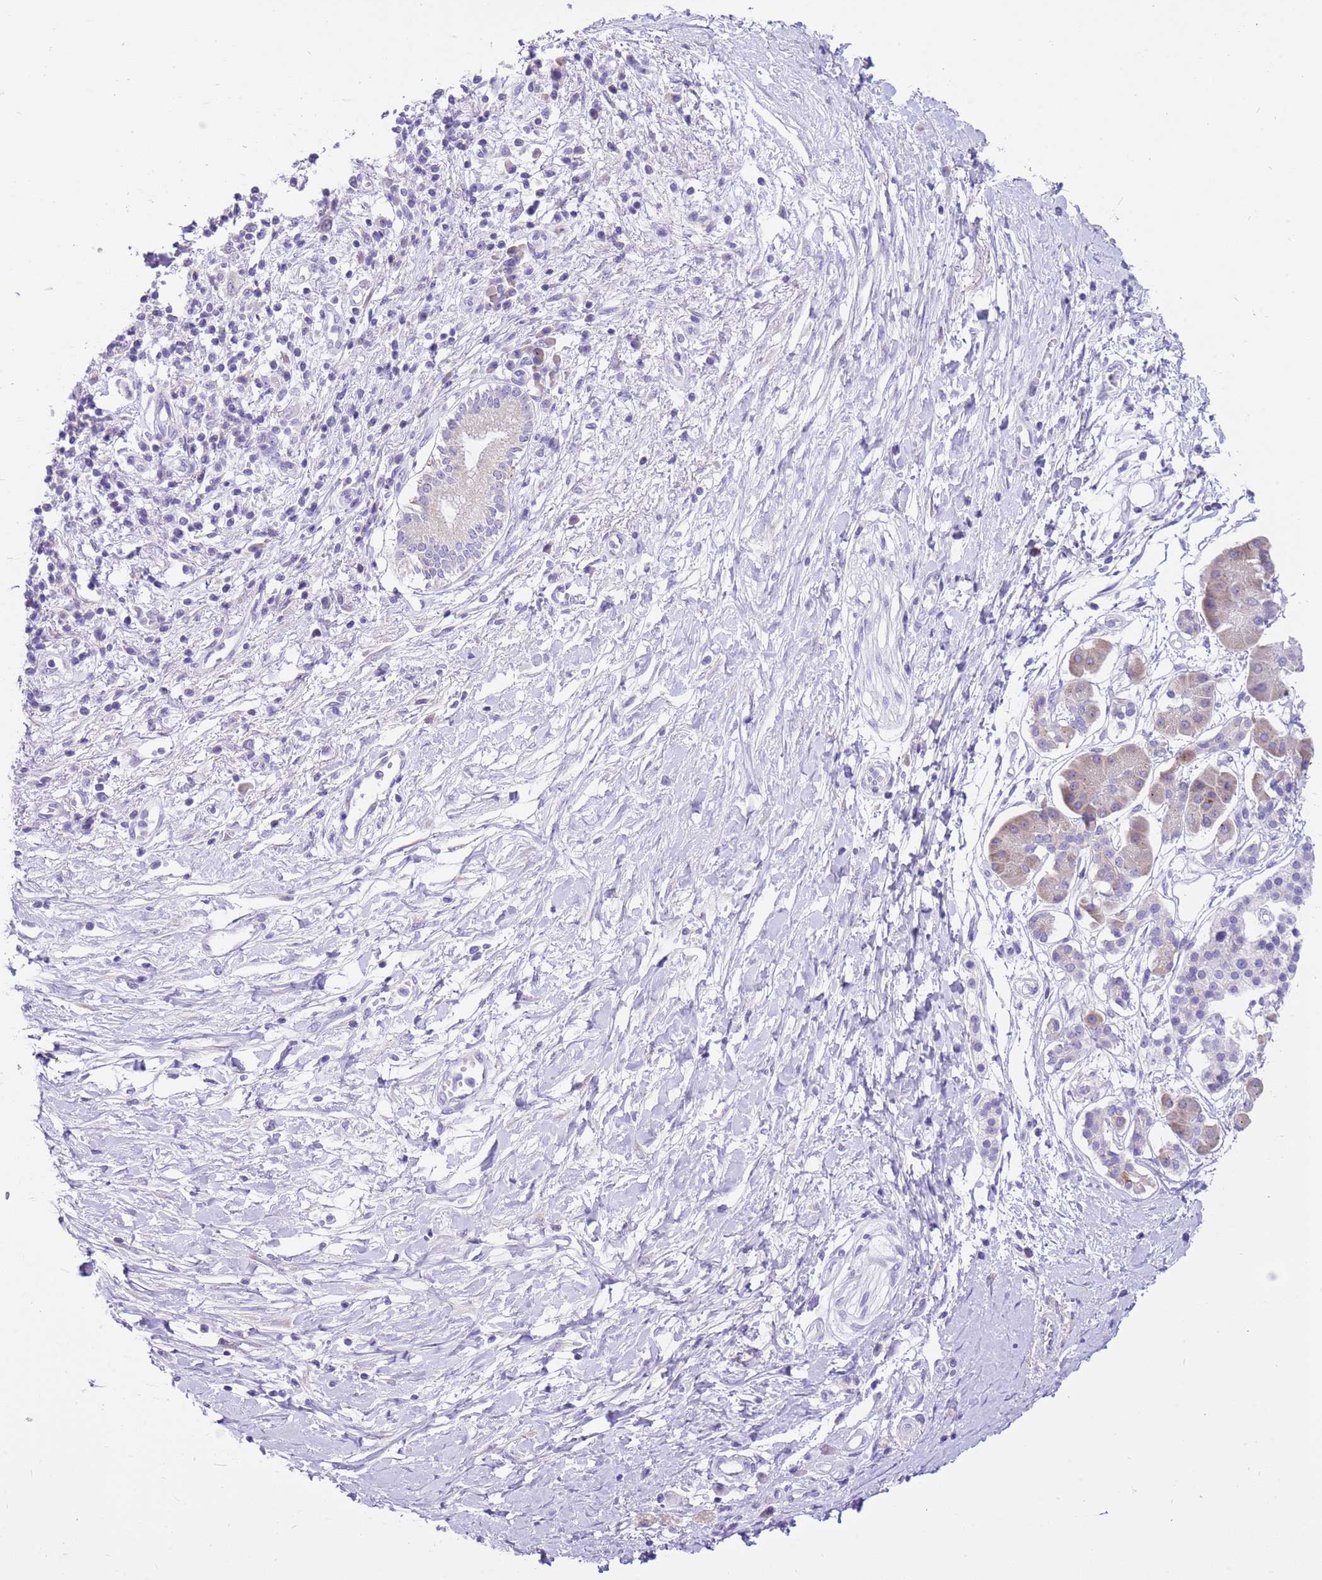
{"staining": {"intensity": "strong", "quantity": ">75%", "location": "cytoplasmic/membranous"}, "tissue": "pancreatic cancer", "cell_type": "Tumor cells", "image_type": "cancer", "snomed": [{"axis": "morphology", "description": "Adenocarcinoma, NOS"}, {"axis": "topography", "description": "Pancreas"}], "caption": "This is an image of IHC staining of pancreatic cancer (adenocarcinoma), which shows strong staining in the cytoplasmic/membranous of tumor cells.", "gene": "R3HDM4", "patient": {"sex": "male", "age": 68}}